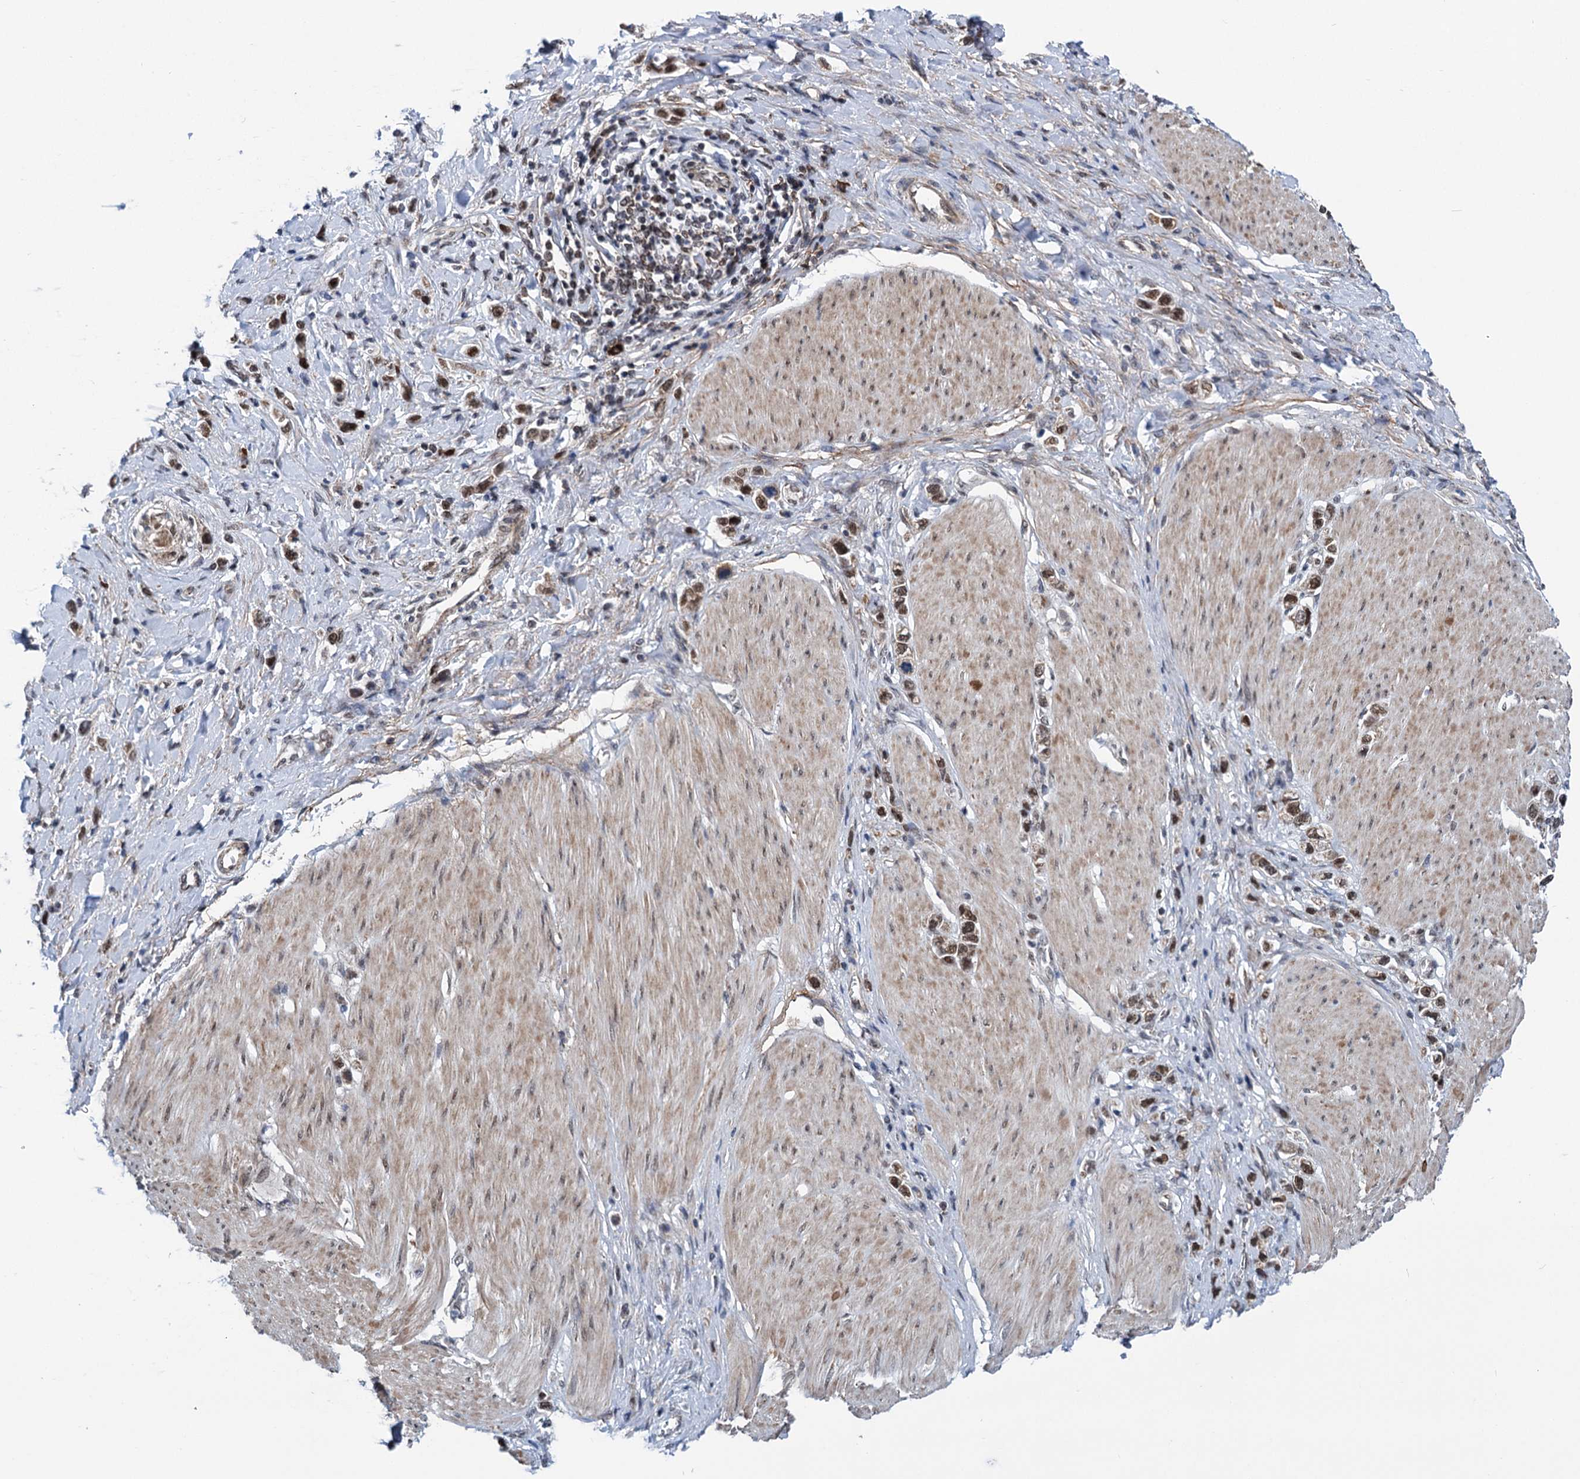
{"staining": {"intensity": "moderate", "quantity": ">75%", "location": "nuclear"}, "tissue": "stomach cancer", "cell_type": "Tumor cells", "image_type": "cancer", "snomed": [{"axis": "morphology", "description": "Normal tissue, NOS"}, {"axis": "morphology", "description": "Adenocarcinoma, NOS"}, {"axis": "topography", "description": "Stomach, upper"}, {"axis": "topography", "description": "Stomach"}], "caption": "Immunohistochemical staining of stomach cancer exhibits medium levels of moderate nuclear protein expression in approximately >75% of tumor cells. The staining is performed using DAB (3,3'-diaminobenzidine) brown chromogen to label protein expression. The nuclei are counter-stained blue using hematoxylin.", "gene": "MORN3", "patient": {"sex": "female", "age": 65}}